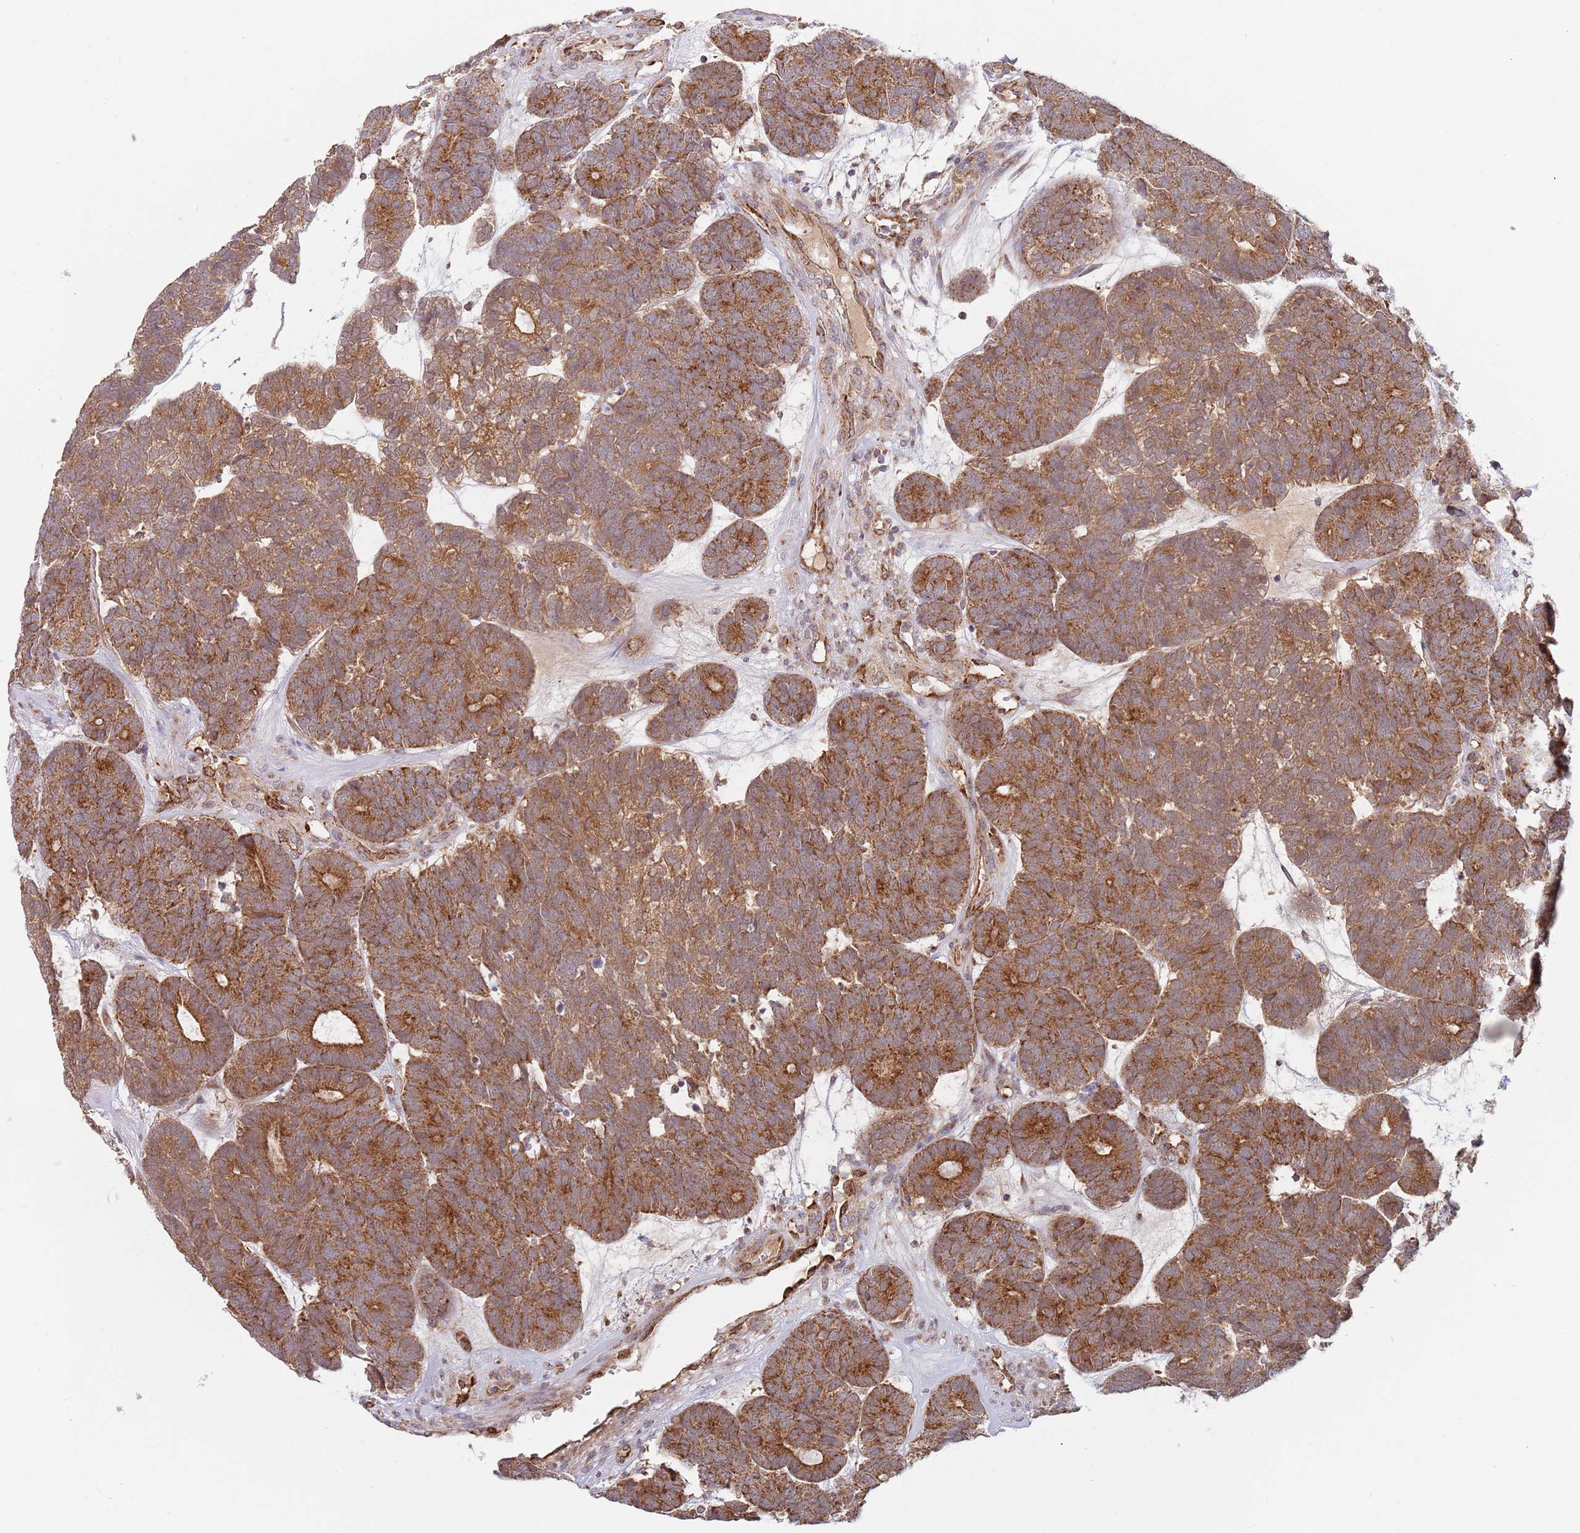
{"staining": {"intensity": "strong", "quantity": ">75%", "location": "cytoplasmic/membranous"}, "tissue": "head and neck cancer", "cell_type": "Tumor cells", "image_type": "cancer", "snomed": [{"axis": "morphology", "description": "Adenocarcinoma, NOS"}, {"axis": "topography", "description": "Head-Neck"}], "caption": "Protein expression by IHC demonstrates strong cytoplasmic/membranous expression in approximately >75% of tumor cells in head and neck cancer (adenocarcinoma).", "gene": "GUK1", "patient": {"sex": "female", "age": 81}}